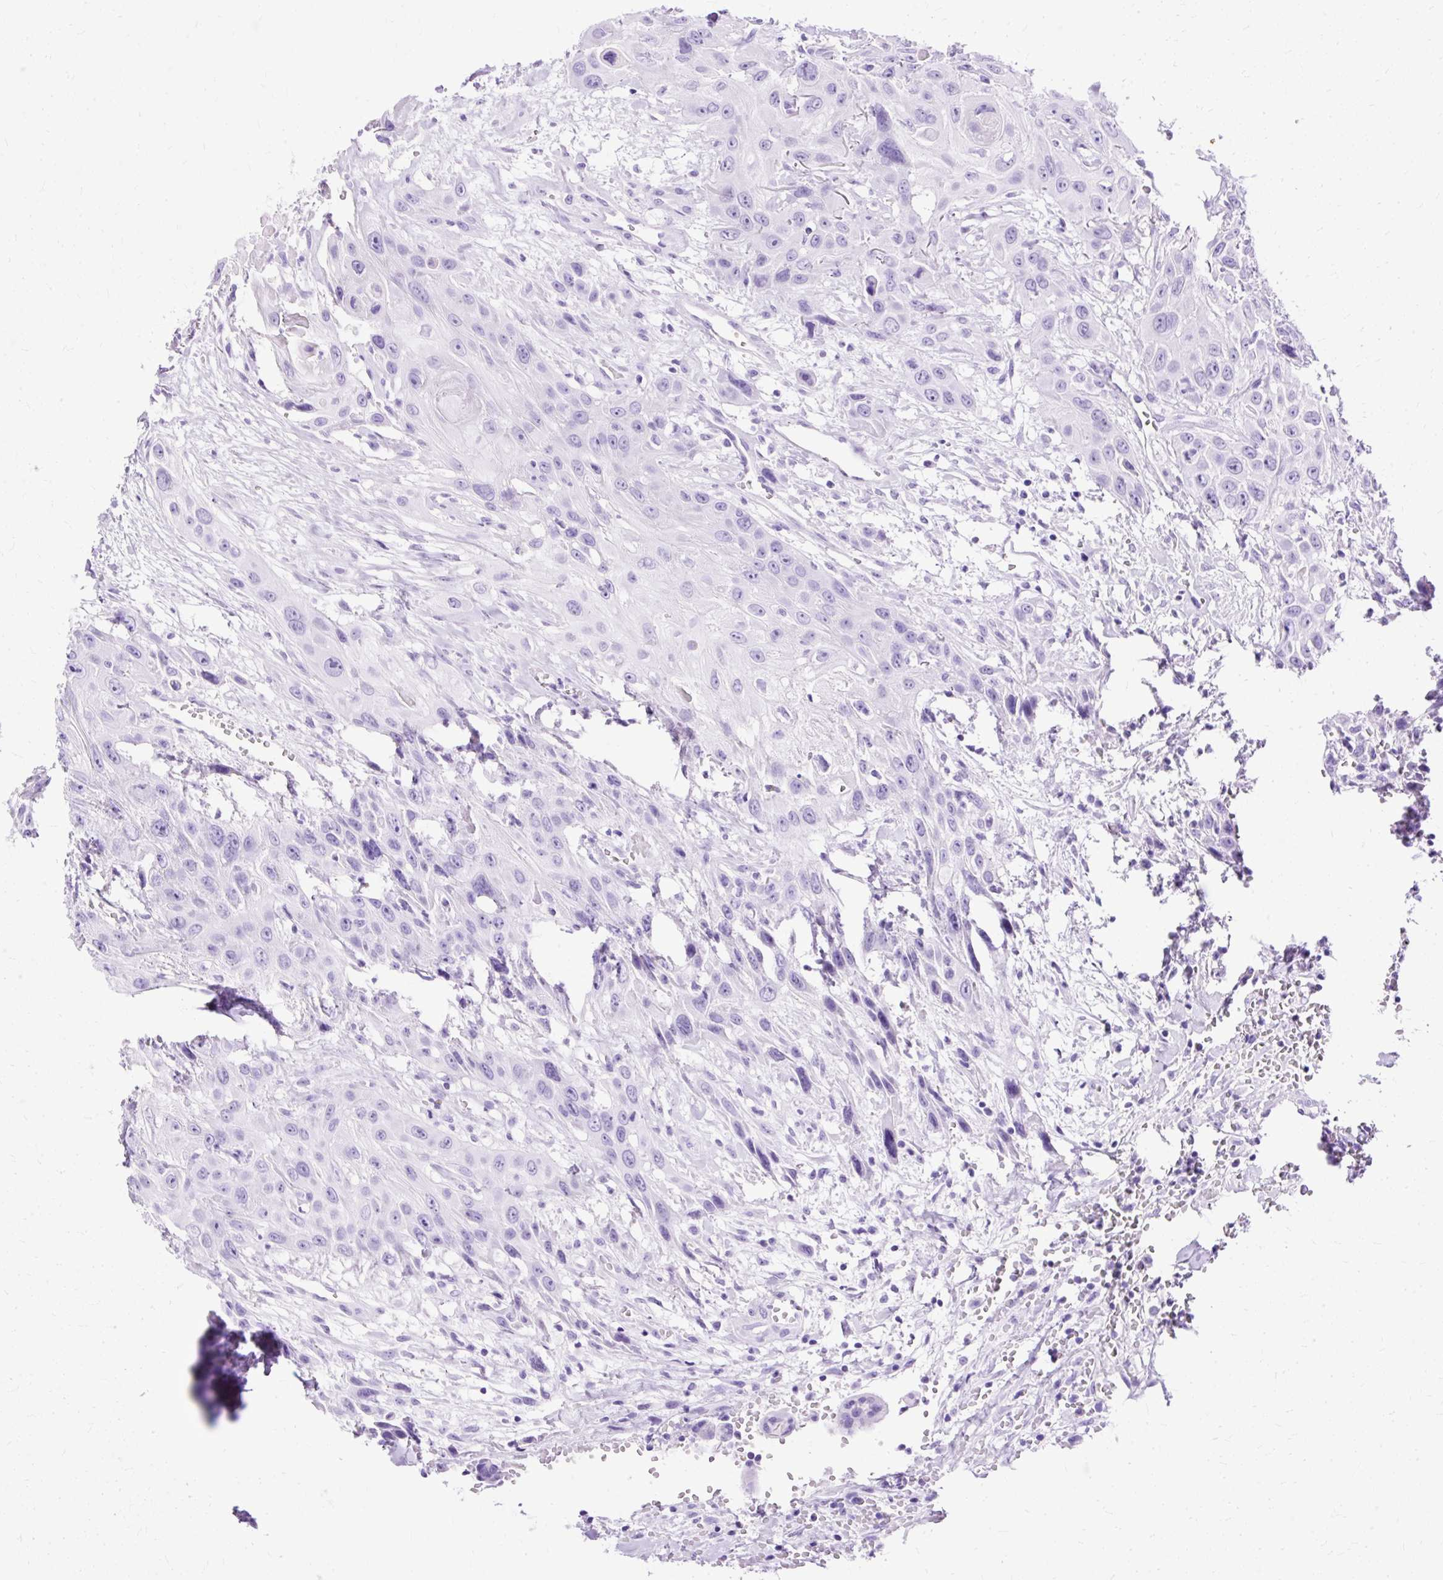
{"staining": {"intensity": "negative", "quantity": "none", "location": "none"}, "tissue": "head and neck cancer", "cell_type": "Tumor cells", "image_type": "cancer", "snomed": [{"axis": "morphology", "description": "Squamous cell carcinoma, NOS"}, {"axis": "topography", "description": "Head-Neck"}], "caption": "Tumor cells show no significant positivity in head and neck squamous cell carcinoma.", "gene": "SLC8A2", "patient": {"sex": "male", "age": 81}}